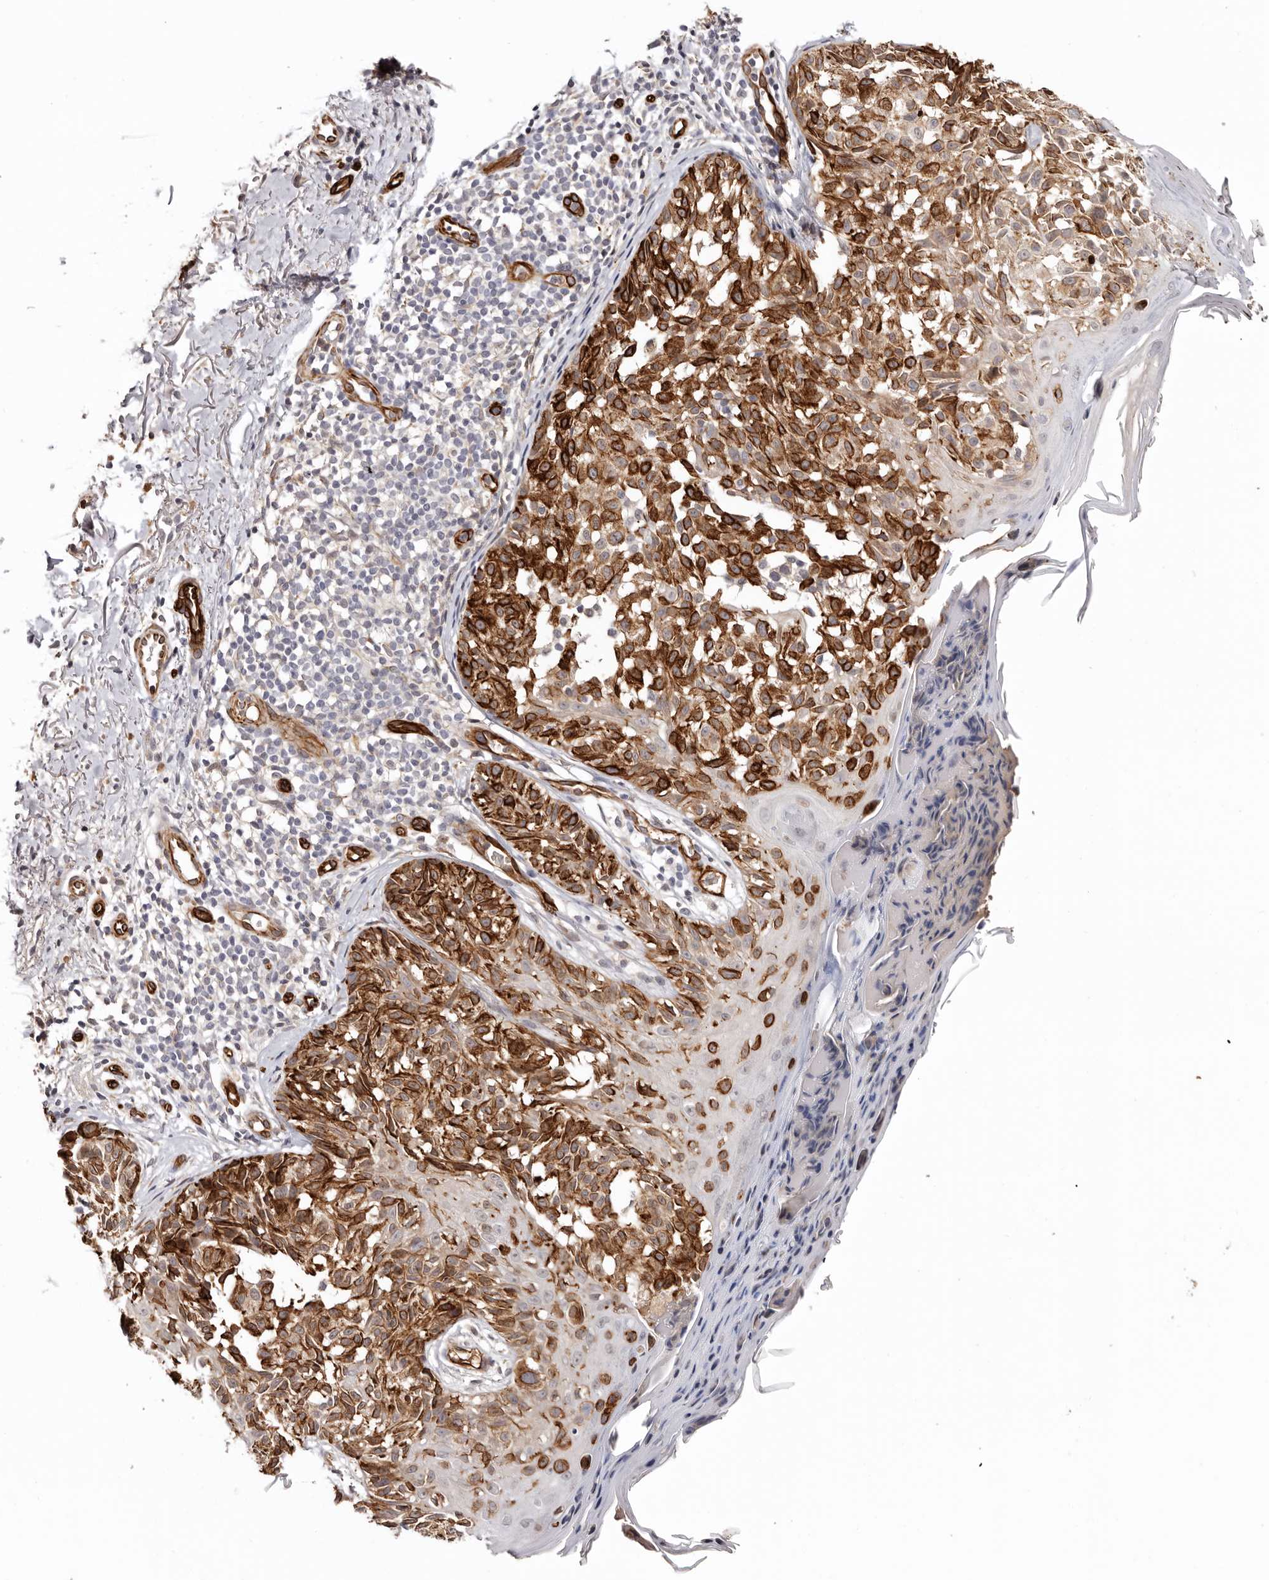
{"staining": {"intensity": "strong", "quantity": ">75%", "location": "cytoplasmic/membranous"}, "tissue": "melanoma", "cell_type": "Tumor cells", "image_type": "cancer", "snomed": [{"axis": "morphology", "description": "Malignant melanoma, NOS"}, {"axis": "topography", "description": "Skin"}], "caption": "An immunohistochemistry micrograph of neoplastic tissue is shown. Protein staining in brown labels strong cytoplasmic/membranous positivity in malignant melanoma within tumor cells. Nuclei are stained in blue.", "gene": "ZNF557", "patient": {"sex": "female", "age": 50}}